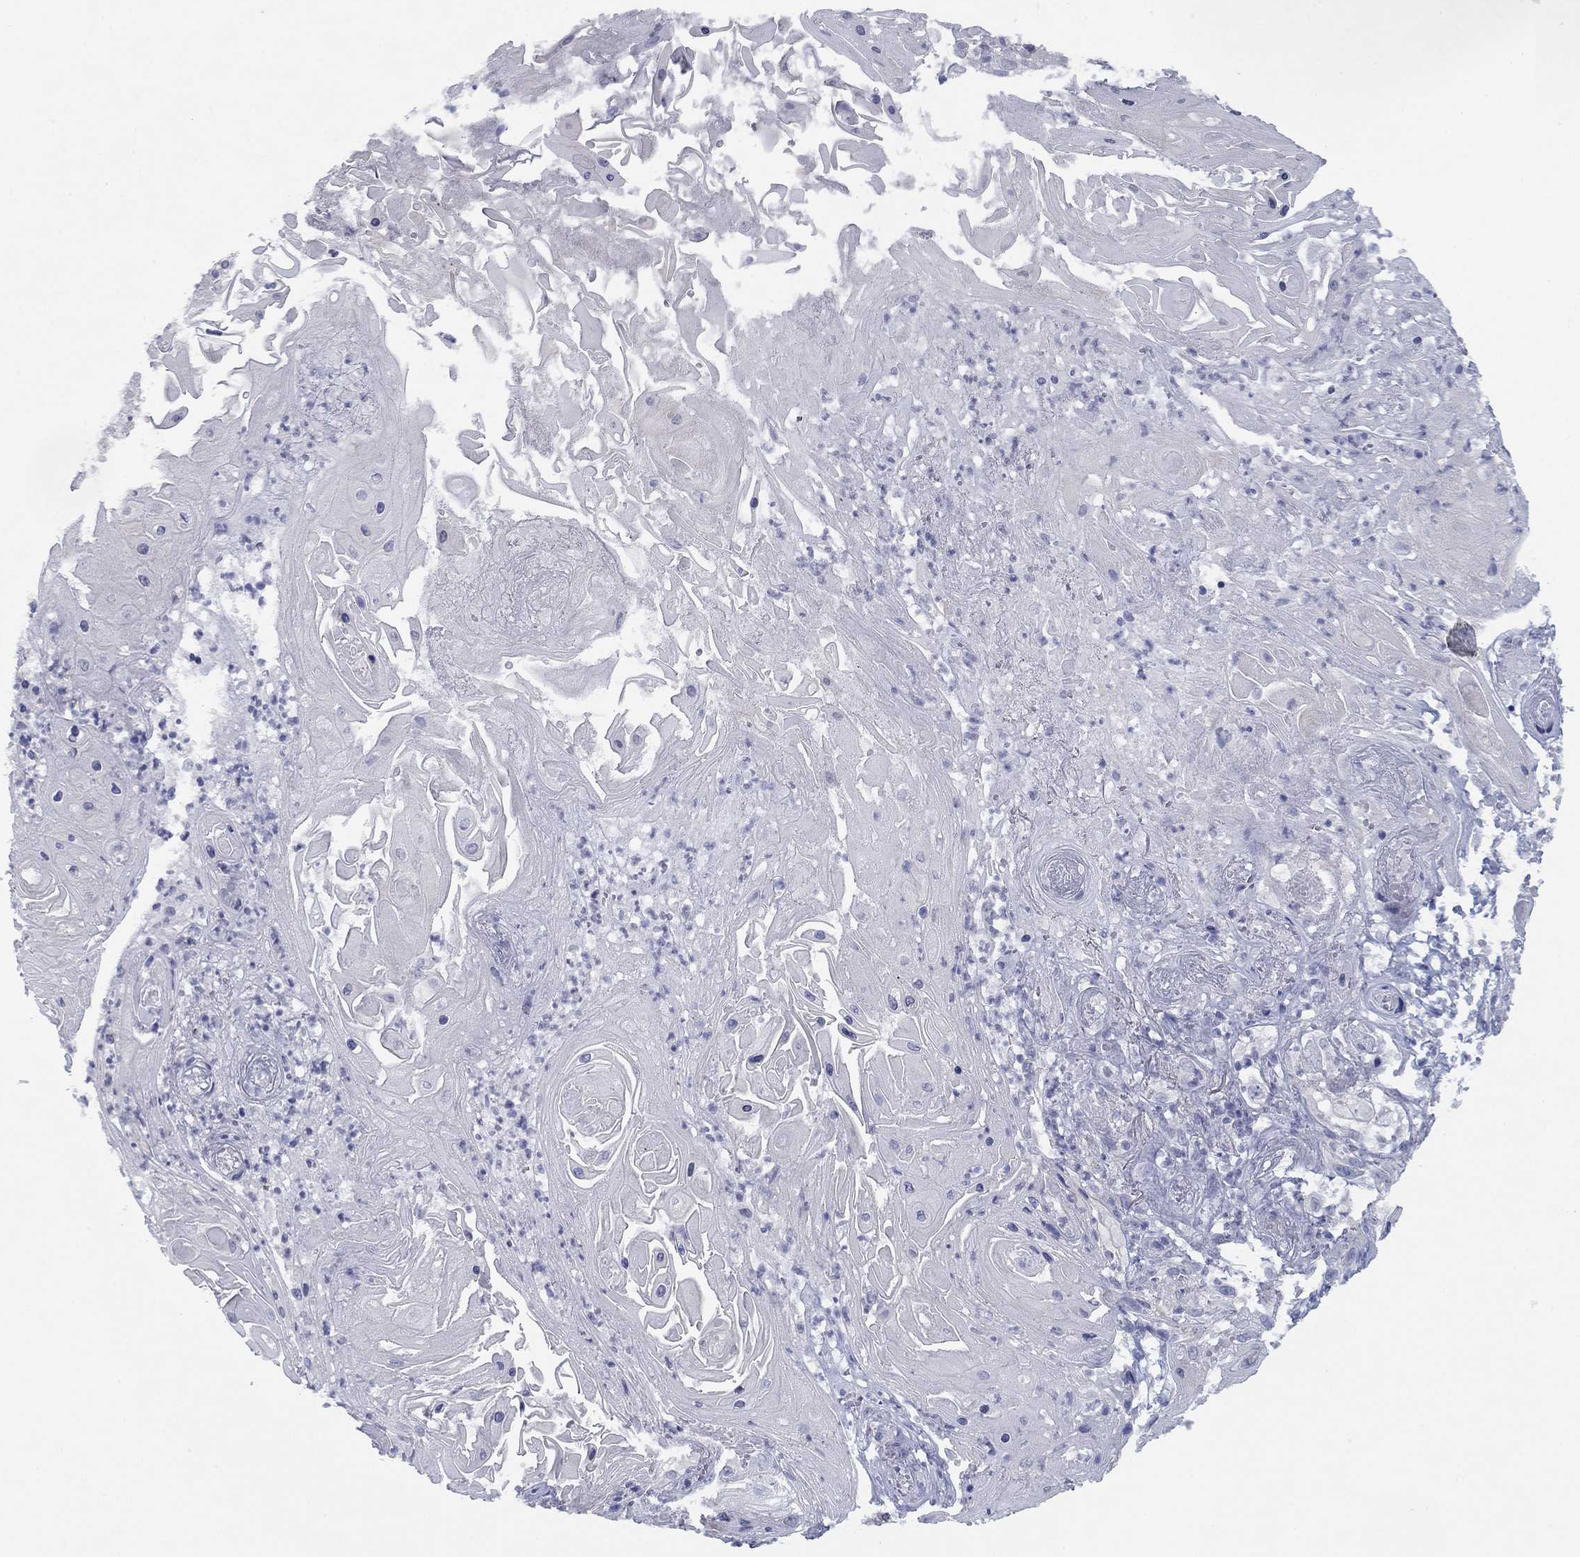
{"staining": {"intensity": "negative", "quantity": "none", "location": "none"}, "tissue": "skin cancer", "cell_type": "Tumor cells", "image_type": "cancer", "snomed": [{"axis": "morphology", "description": "Squamous cell carcinoma, NOS"}, {"axis": "topography", "description": "Skin"}], "caption": "IHC image of neoplastic tissue: human squamous cell carcinoma (skin) stained with DAB (3,3'-diaminobenzidine) exhibits no significant protein expression in tumor cells. (DAB IHC visualized using brightfield microscopy, high magnification).", "gene": "PLS1", "patient": {"sex": "male", "age": 62}}